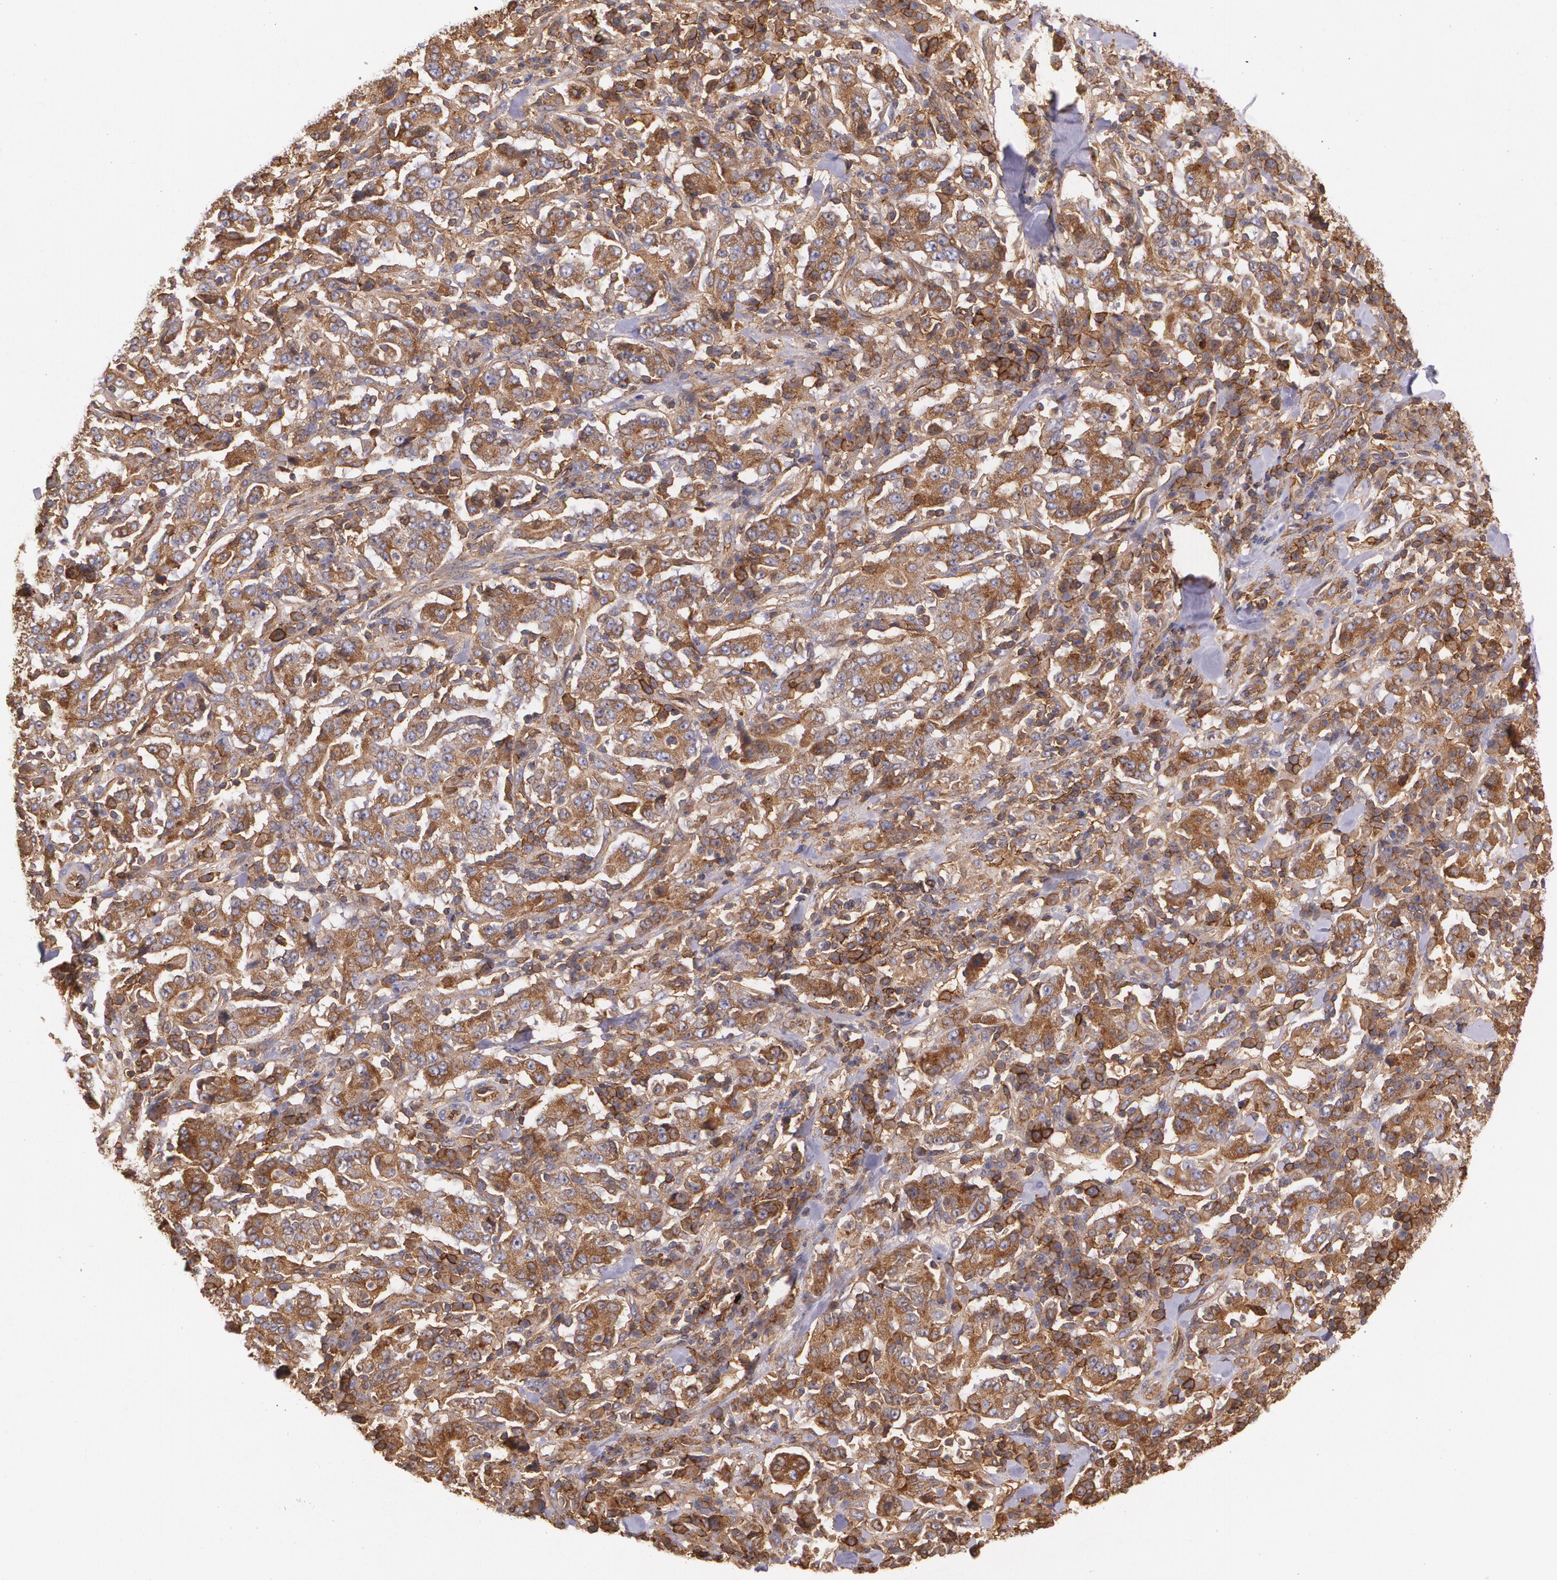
{"staining": {"intensity": "moderate", "quantity": ">75%", "location": "cytoplasmic/membranous"}, "tissue": "stomach cancer", "cell_type": "Tumor cells", "image_type": "cancer", "snomed": [{"axis": "morphology", "description": "Normal tissue, NOS"}, {"axis": "morphology", "description": "Adenocarcinoma, NOS"}, {"axis": "topography", "description": "Stomach, upper"}, {"axis": "topography", "description": "Stomach"}], "caption": "Stomach cancer stained for a protein (brown) exhibits moderate cytoplasmic/membranous positive expression in approximately >75% of tumor cells.", "gene": "B2M", "patient": {"sex": "male", "age": 59}}